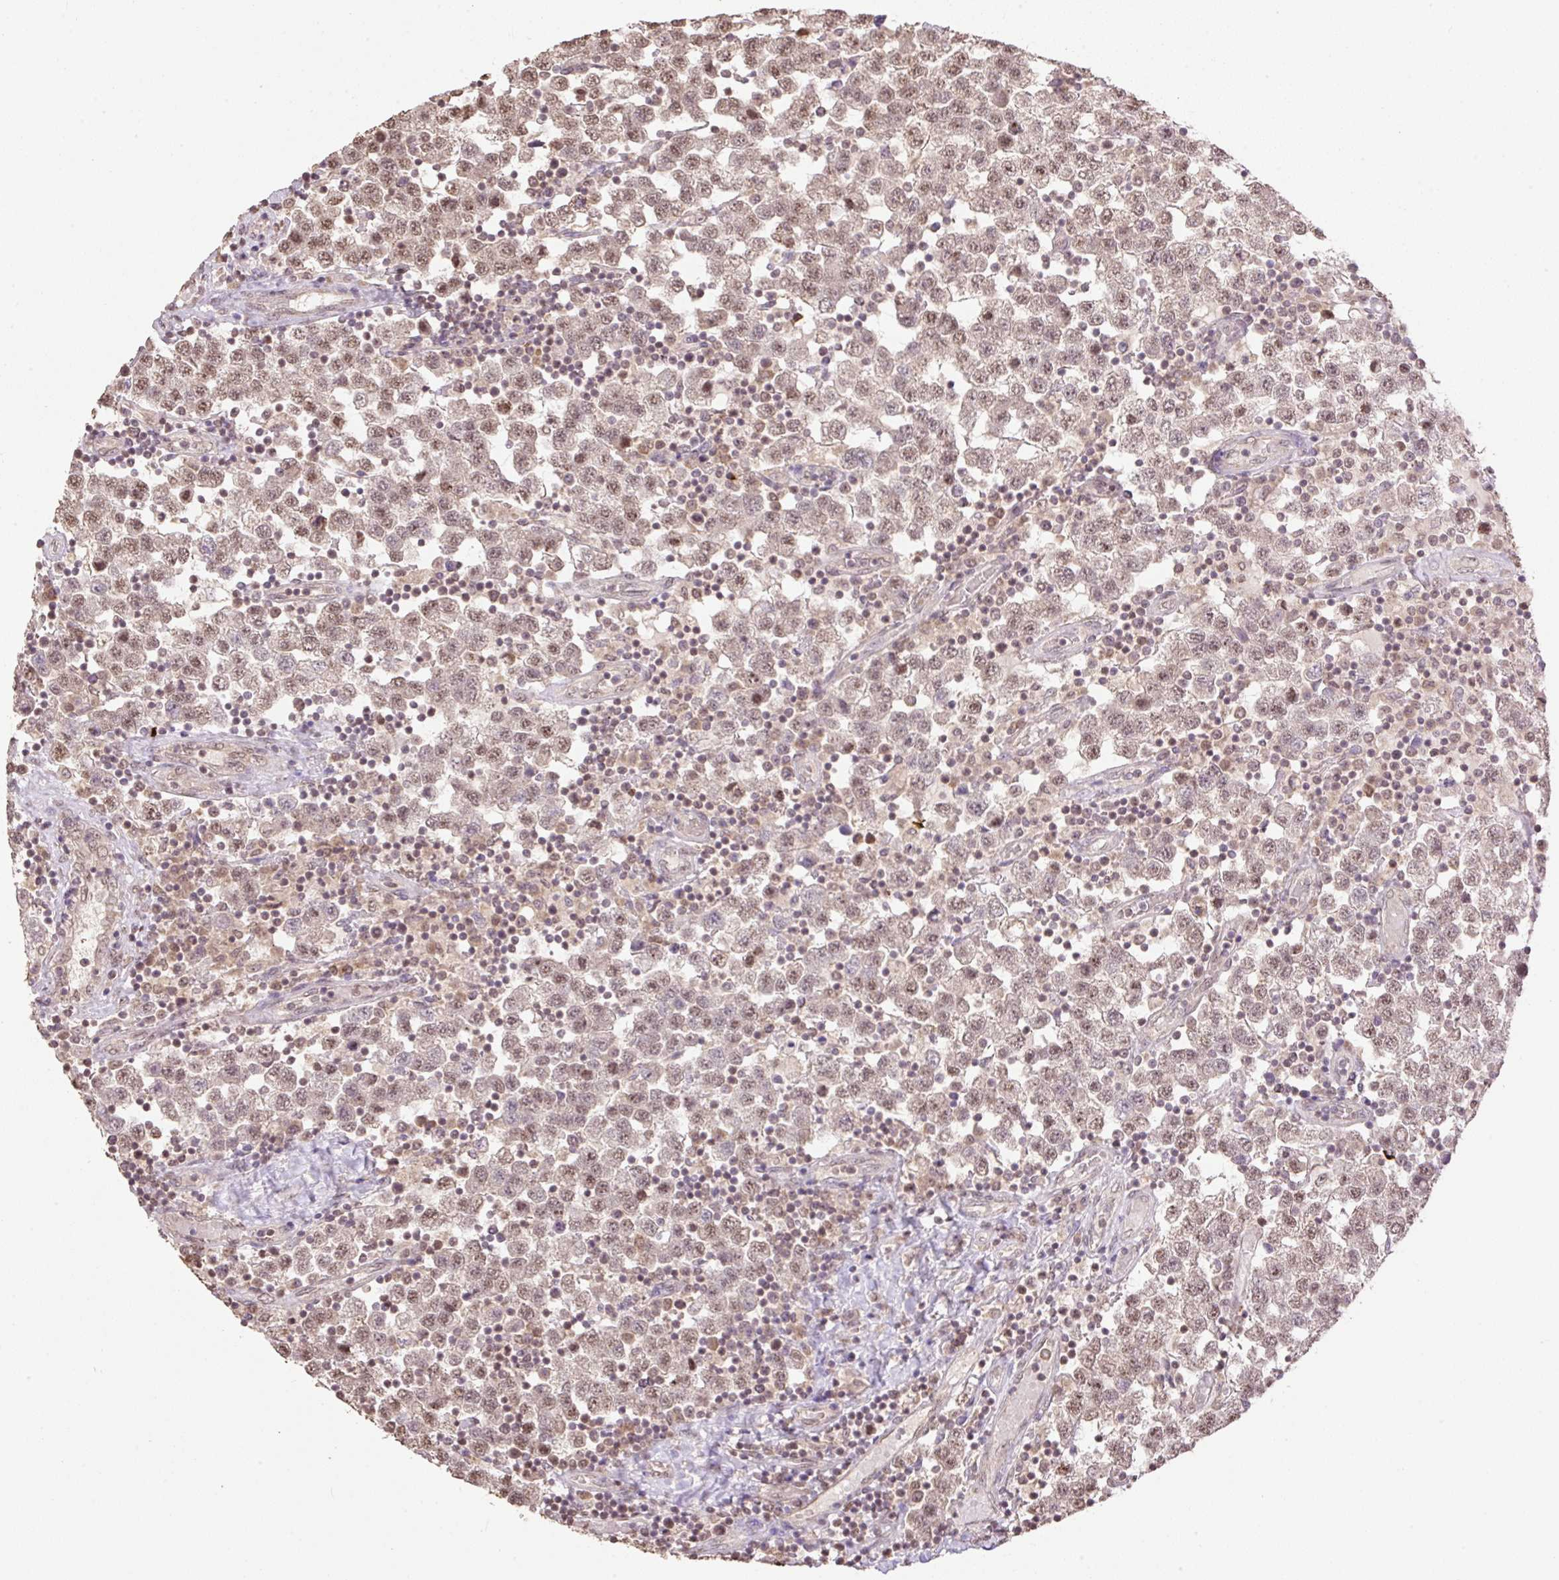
{"staining": {"intensity": "moderate", "quantity": ">75%", "location": "nuclear"}, "tissue": "testis cancer", "cell_type": "Tumor cells", "image_type": "cancer", "snomed": [{"axis": "morphology", "description": "Seminoma, NOS"}, {"axis": "topography", "description": "Testis"}], "caption": "IHC of human seminoma (testis) reveals medium levels of moderate nuclear staining in about >75% of tumor cells. The protein is stained brown, and the nuclei are stained in blue (DAB (3,3'-diaminobenzidine) IHC with brightfield microscopy, high magnification).", "gene": "VPS25", "patient": {"sex": "male", "age": 34}}